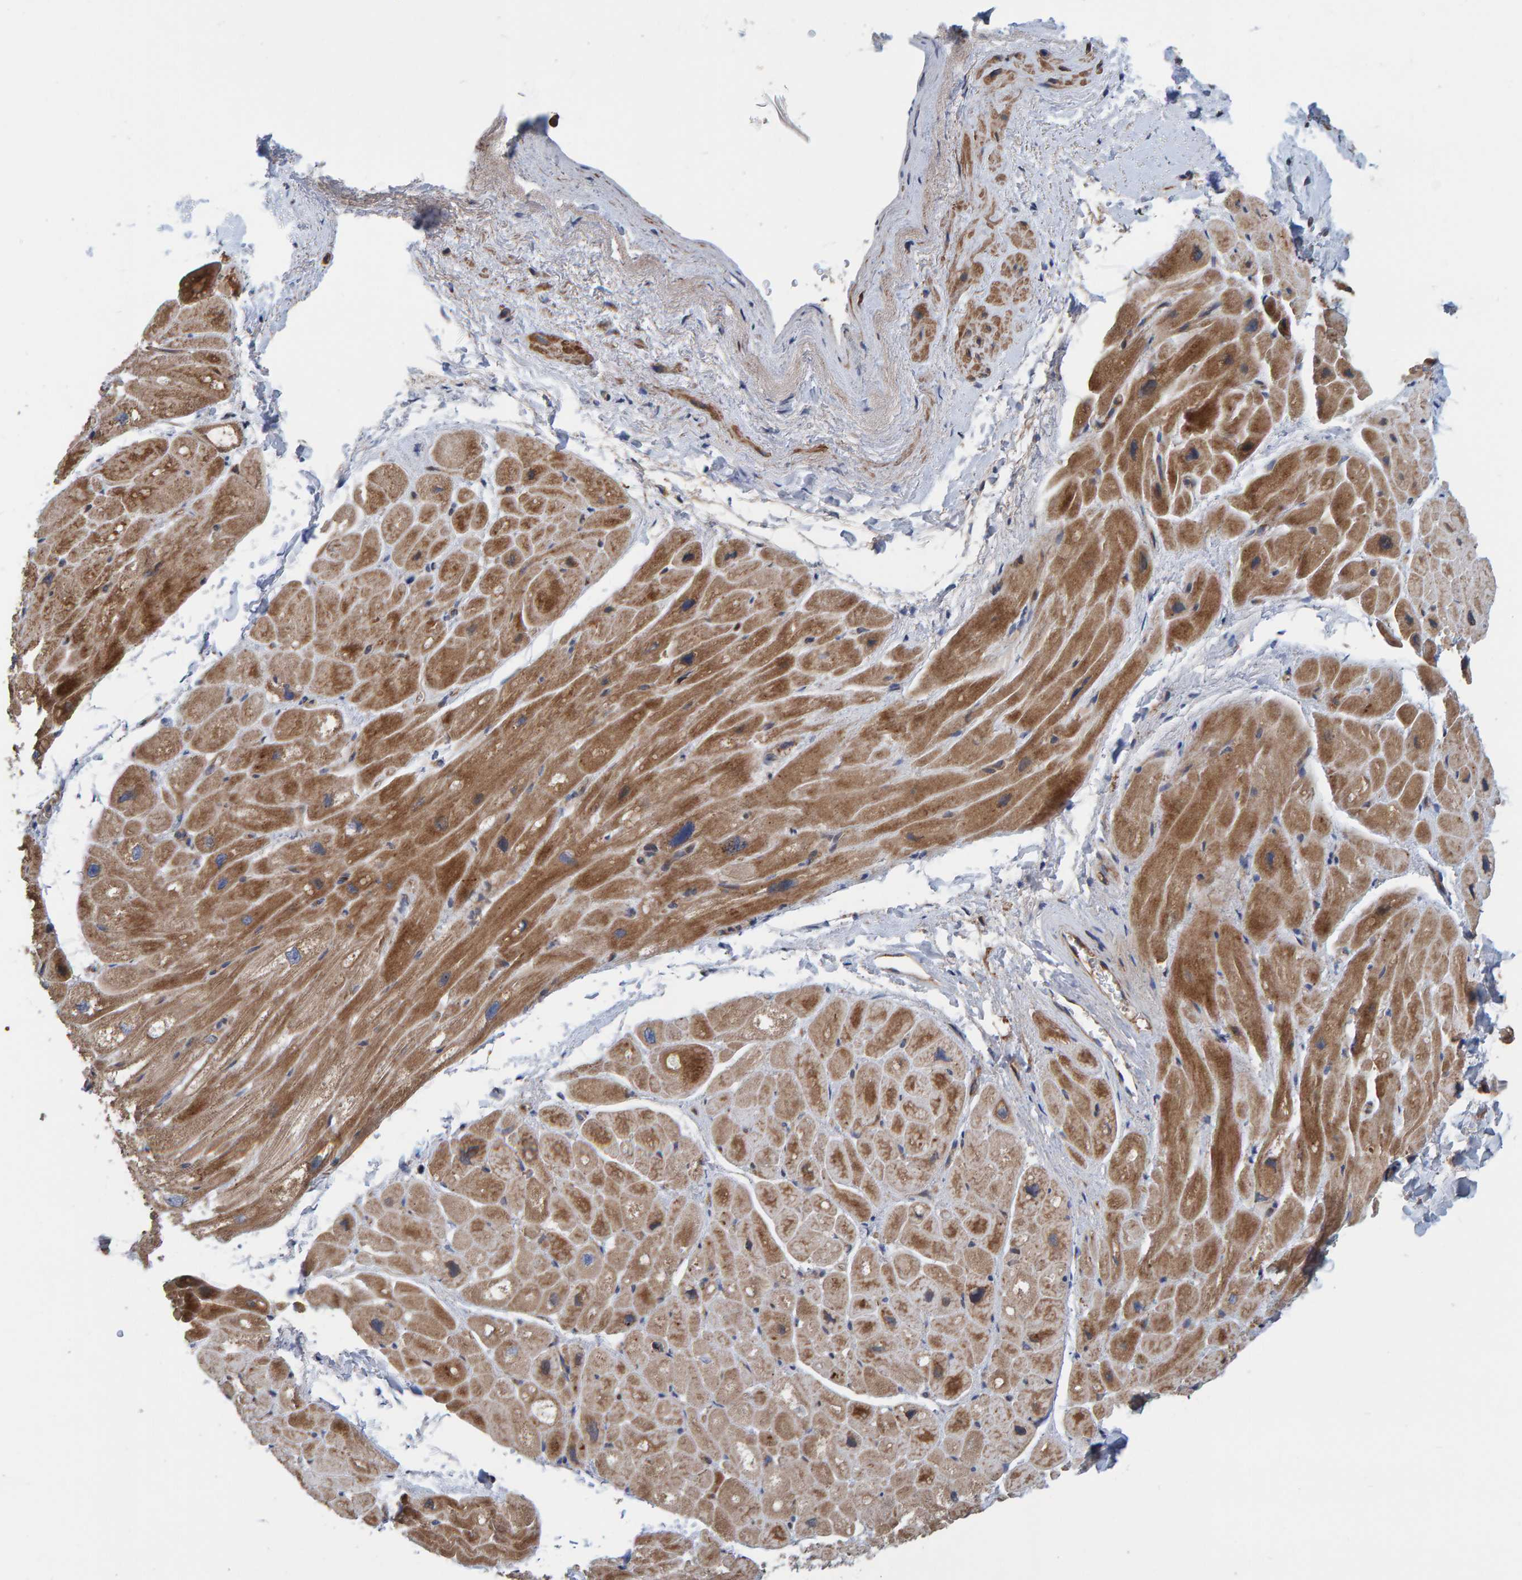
{"staining": {"intensity": "strong", "quantity": ">75%", "location": "cytoplasmic/membranous"}, "tissue": "heart muscle", "cell_type": "Cardiomyocytes", "image_type": "normal", "snomed": [{"axis": "morphology", "description": "Normal tissue, NOS"}, {"axis": "topography", "description": "Heart"}], "caption": "Approximately >75% of cardiomyocytes in normal human heart muscle show strong cytoplasmic/membranous protein positivity as visualized by brown immunohistochemical staining.", "gene": "KIAA0753", "patient": {"sex": "male", "age": 49}}